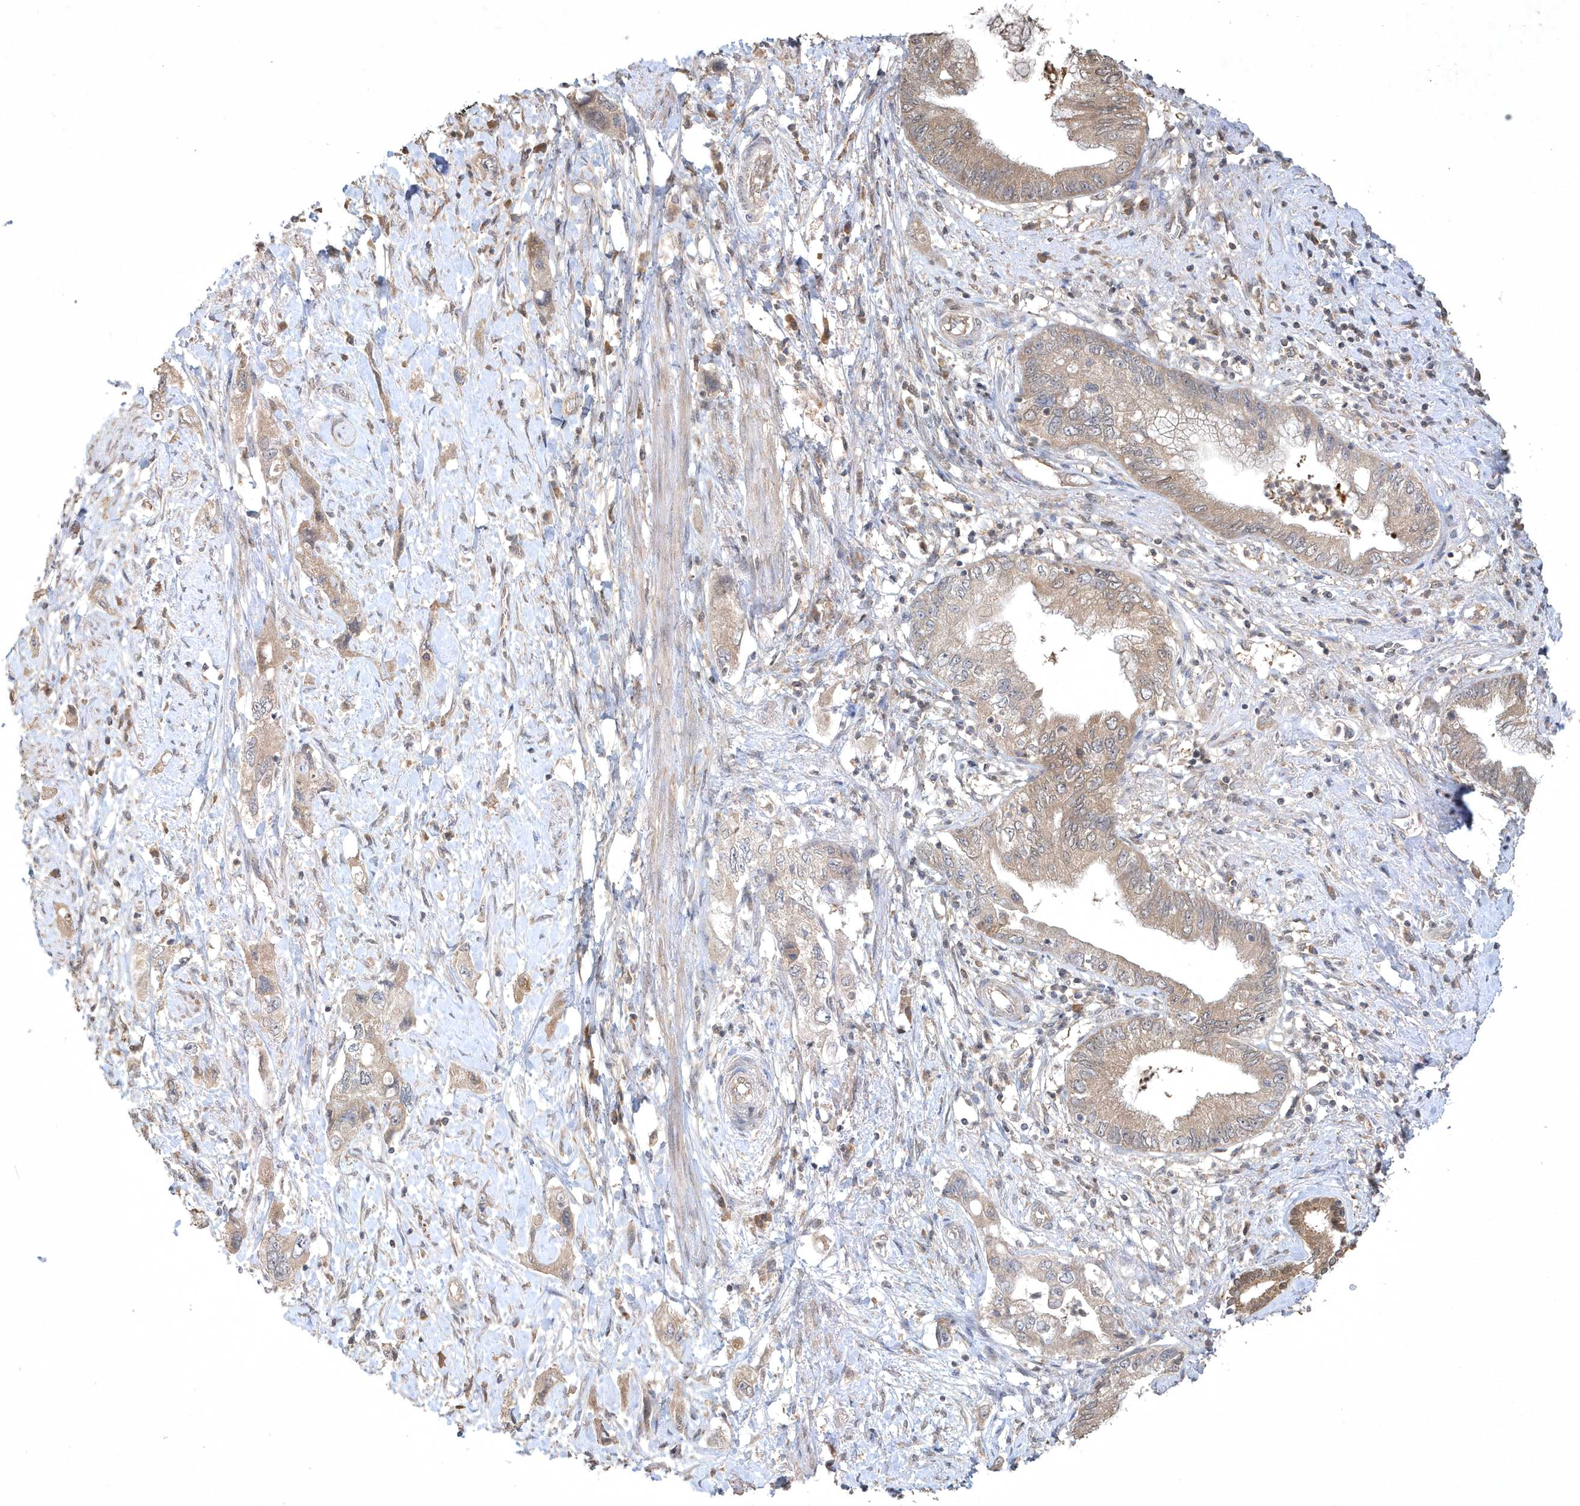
{"staining": {"intensity": "moderate", "quantity": "25%-75%", "location": "cytoplasmic/membranous,nuclear"}, "tissue": "pancreatic cancer", "cell_type": "Tumor cells", "image_type": "cancer", "snomed": [{"axis": "morphology", "description": "Adenocarcinoma, NOS"}, {"axis": "topography", "description": "Pancreas"}], "caption": "IHC (DAB (3,3'-diaminobenzidine)) staining of pancreatic cancer reveals moderate cytoplasmic/membranous and nuclear protein expression in approximately 25%-75% of tumor cells.", "gene": "AKR7A2", "patient": {"sex": "female", "age": 73}}